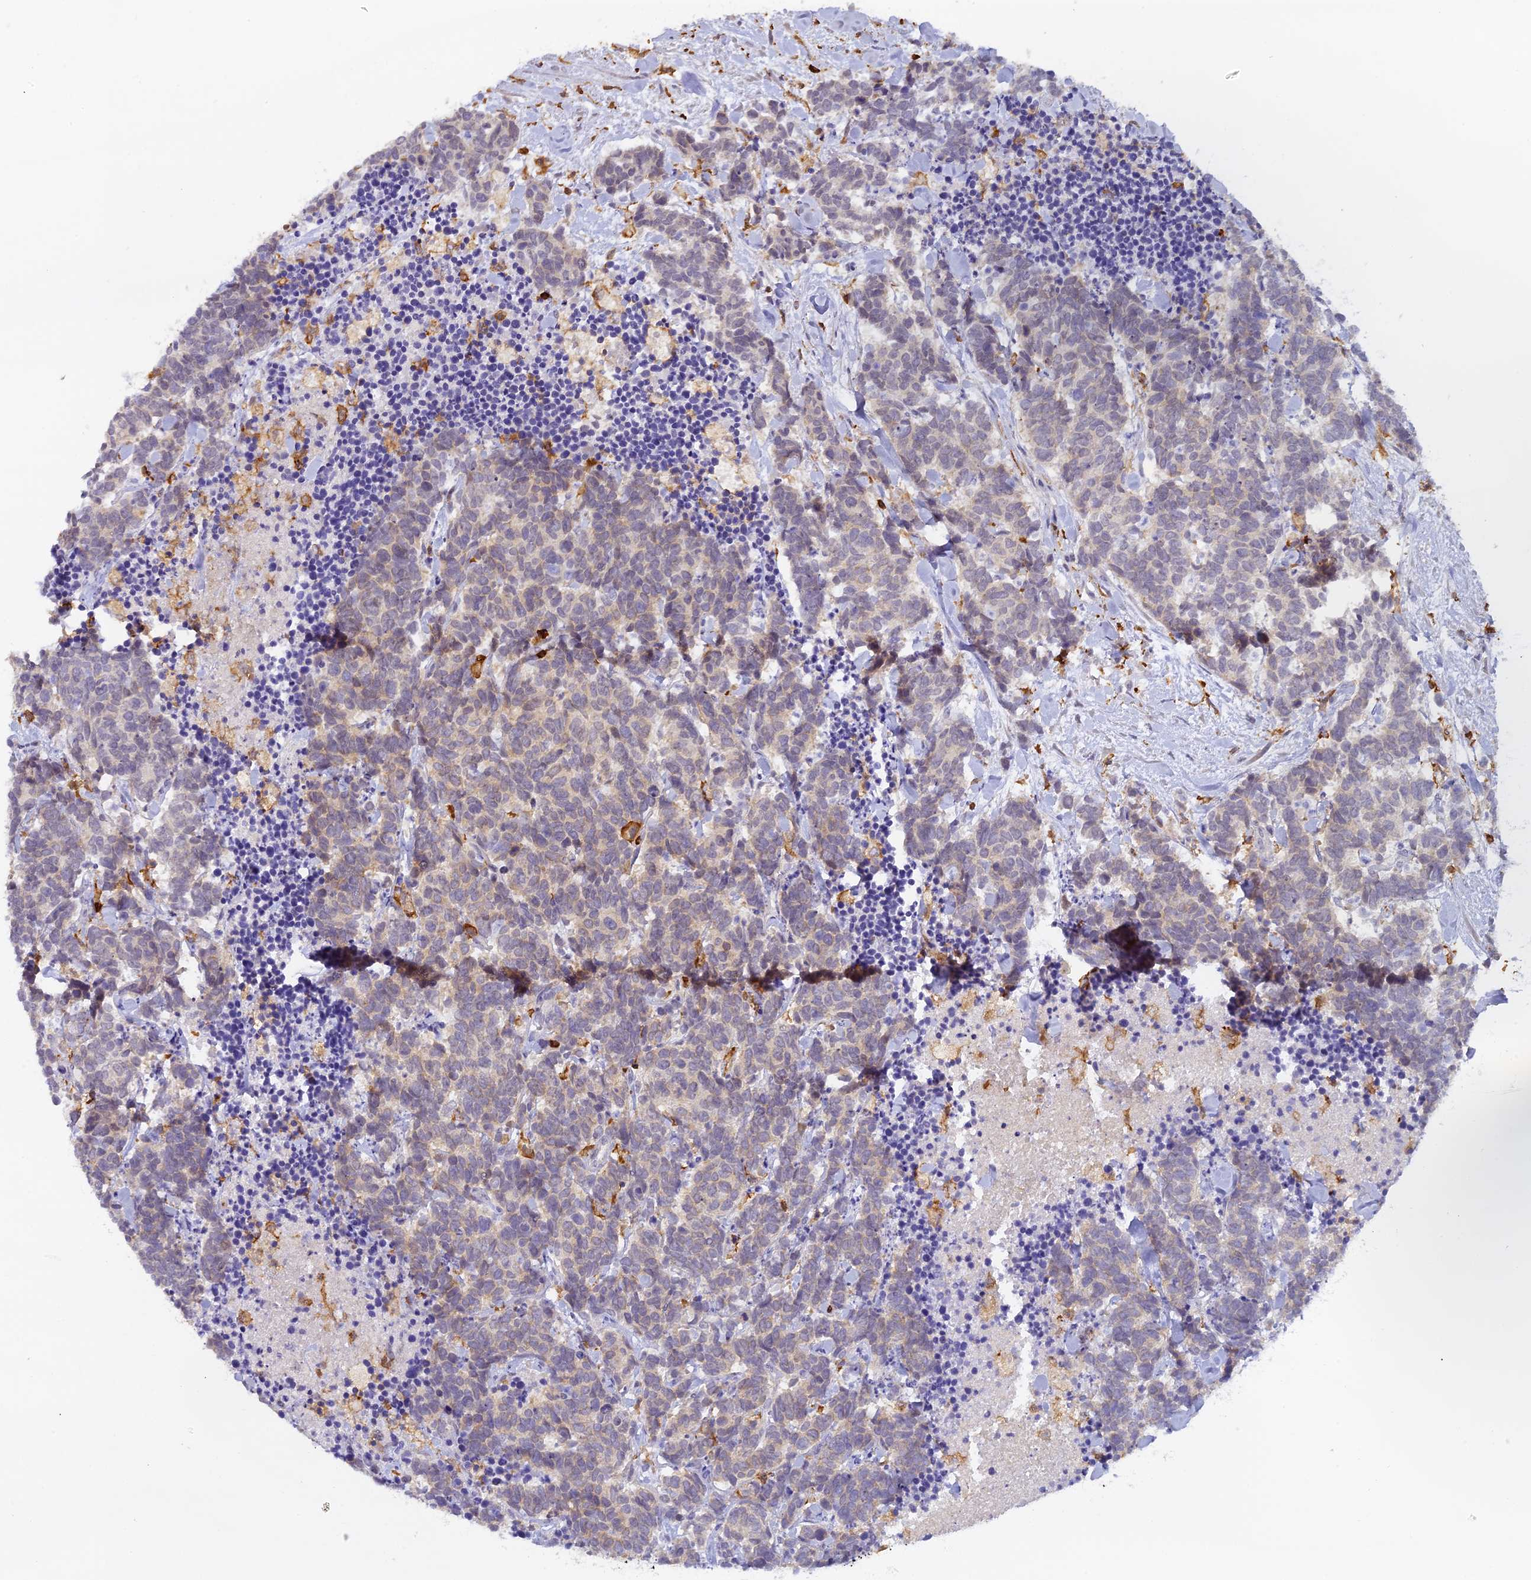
{"staining": {"intensity": "negative", "quantity": "none", "location": "none"}, "tissue": "carcinoid", "cell_type": "Tumor cells", "image_type": "cancer", "snomed": [{"axis": "morphology", "description": "Carcinoma, NOS"}, {"axis": "morphology", "description": "Carcinoid, malignant, NOS"}, {"axis": "topography", "description": "Prostate"}], "caption": "The photomicrograph exhibits no significant staining in tumor cells of carcinoid.", "gene": "FYB1", "patient": {"sex": "male", "age": 57}}